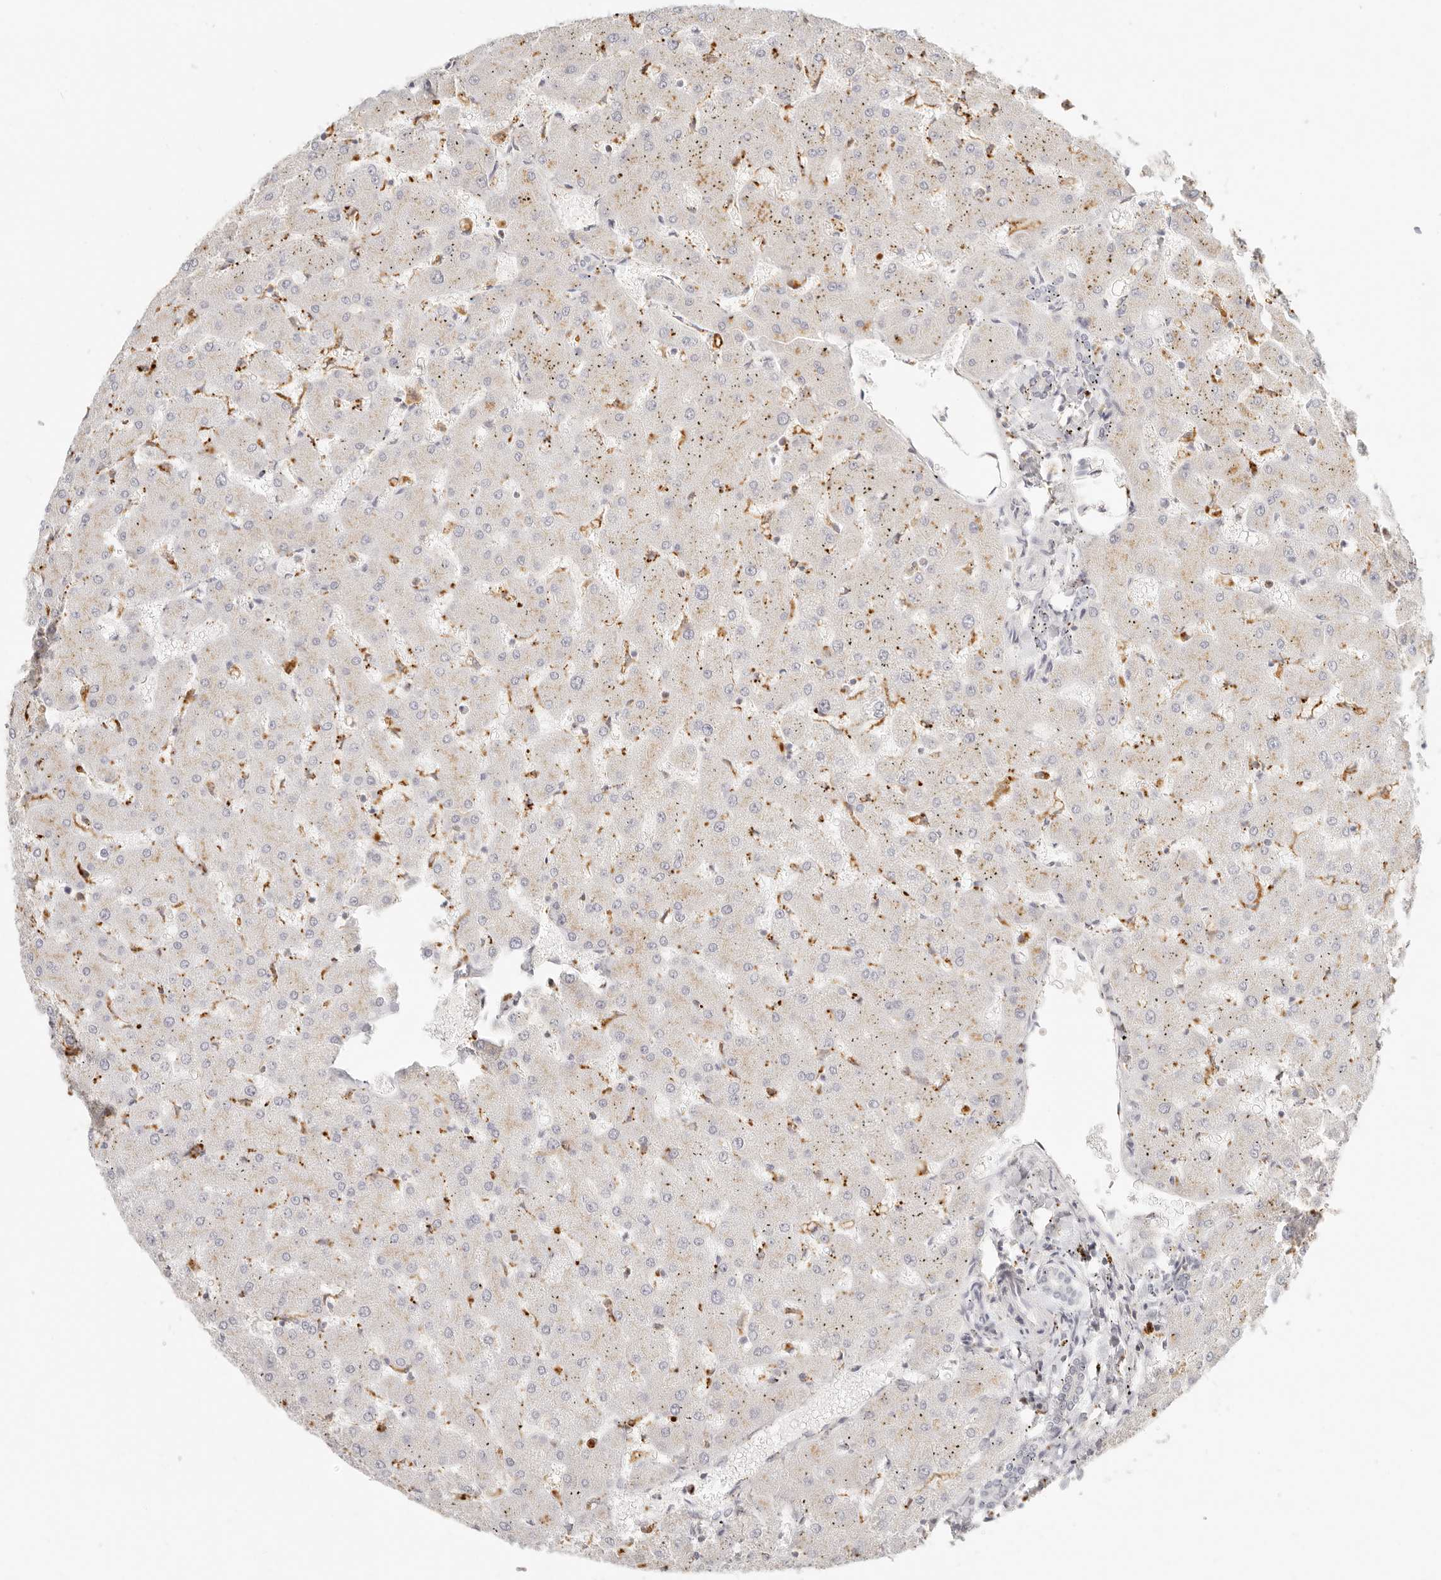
{"staining": {"intensity": "negative", "quantity": "none", "location": "none"}, "tissue": "liver", "cell_type": "Cholangiocytes", "image_type": "normal", "snomed": [{"axis": "morphology", "description": "Normal tissue, NOS"}, {"axis": "topography", "description": "Liver"}], "caption": "The IHC photomicrograph has no significant expression in cholangiocytes of liver. The staining was performed using DAB to visualize the protein expression in brown, while the nuclei were stained in blue with hematoxylin (Magnification: 20x).", "gene": "RNASET2", "patient": {"sex": "female", "age": 63}}